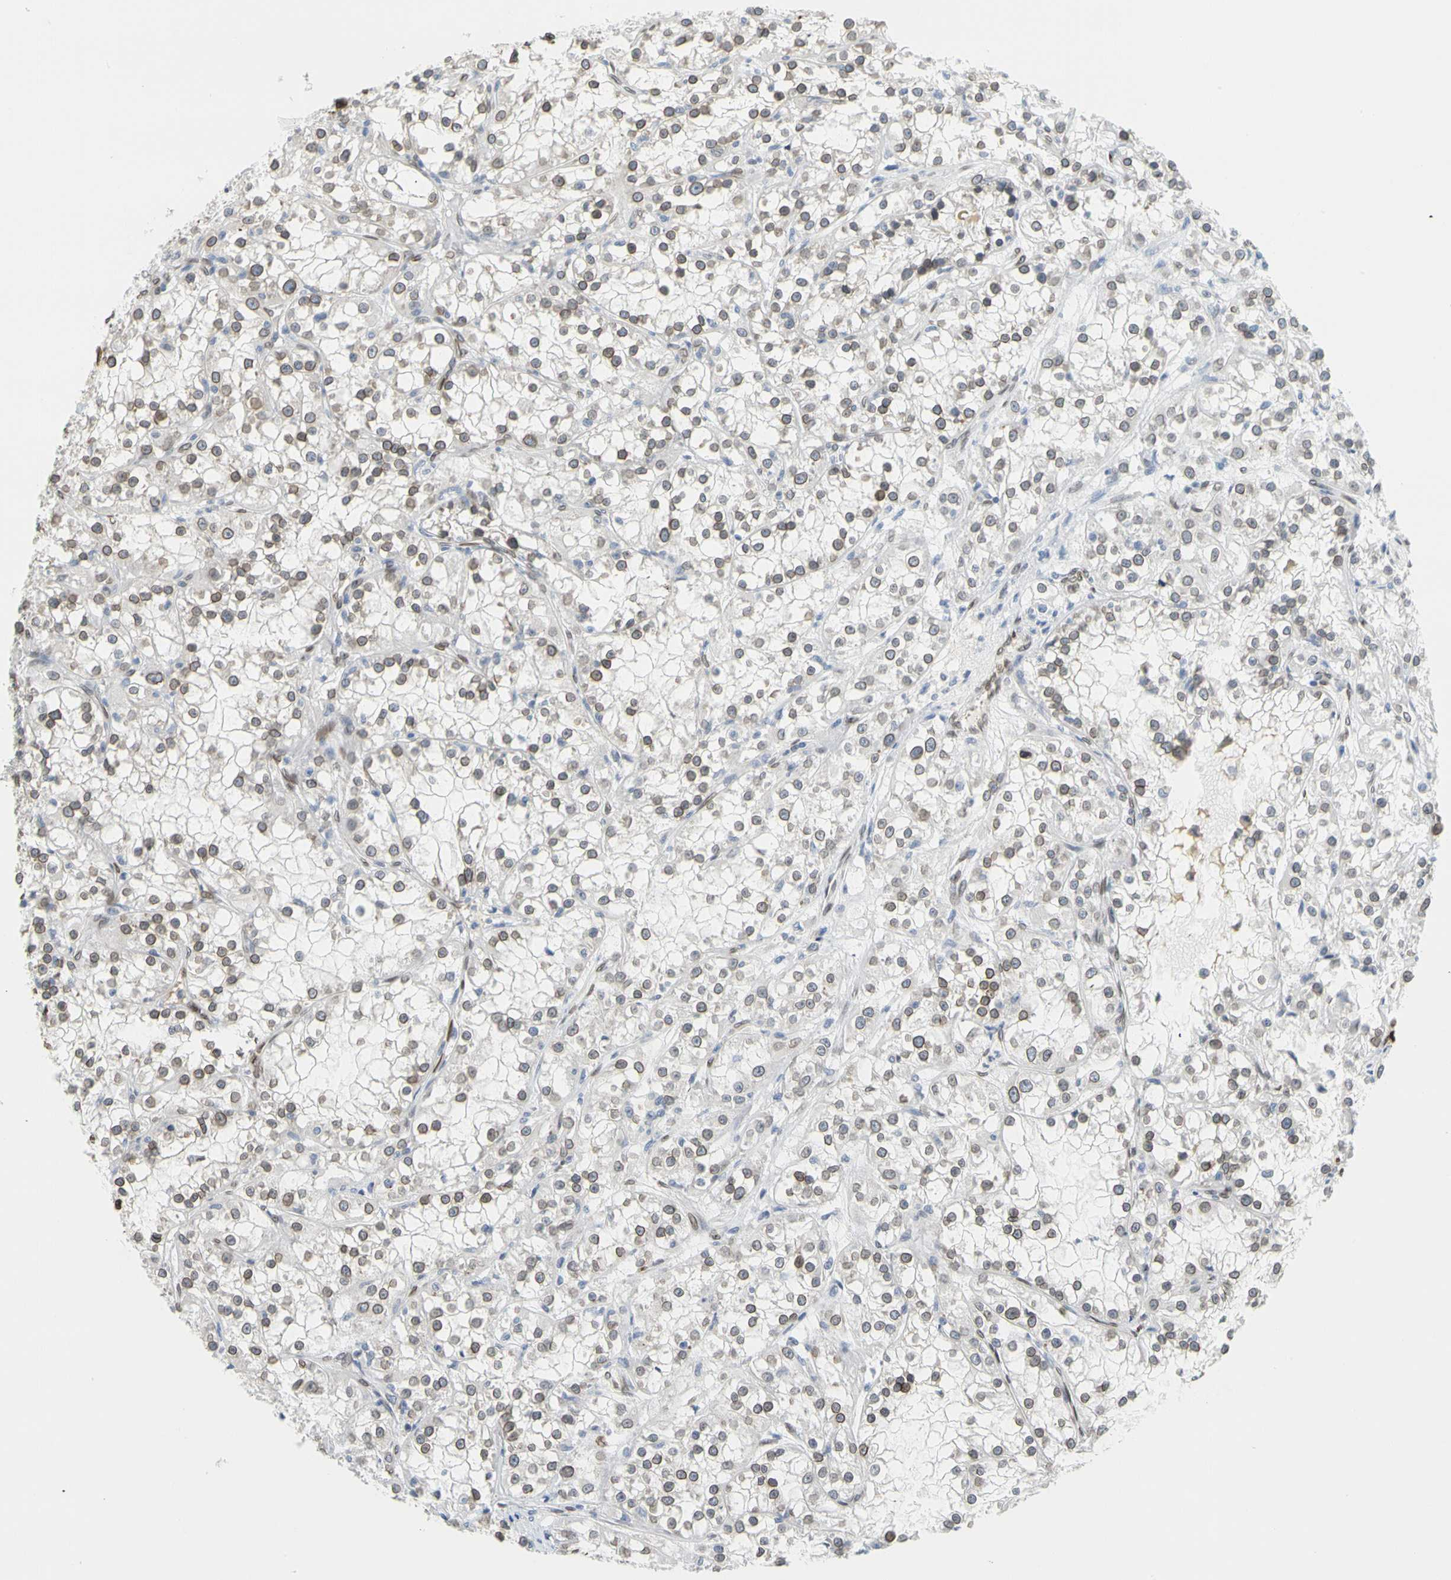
{"staining": {"intensity": "weak", "quantity": "25%-75%", "location": "cytoplasmic/membranous,nuclear"}, "tissue": "renal cancer", "cell_type": "Tumor cells", "image_type": "cancer", "snomed": [{"axis": "morphology", "description": "Adenocarcinoma, NOS"}, {"axis": "topography", "description": "Kidney"}], "caption": "Renal cancer stained with a brown dye exhibits weak cytoplasmic/membranous and nuclear positive positivity in approximately 25%-75% of tumor cells.", "gene": "SUN1", "patient": {"sex": "female", "age": 52}}